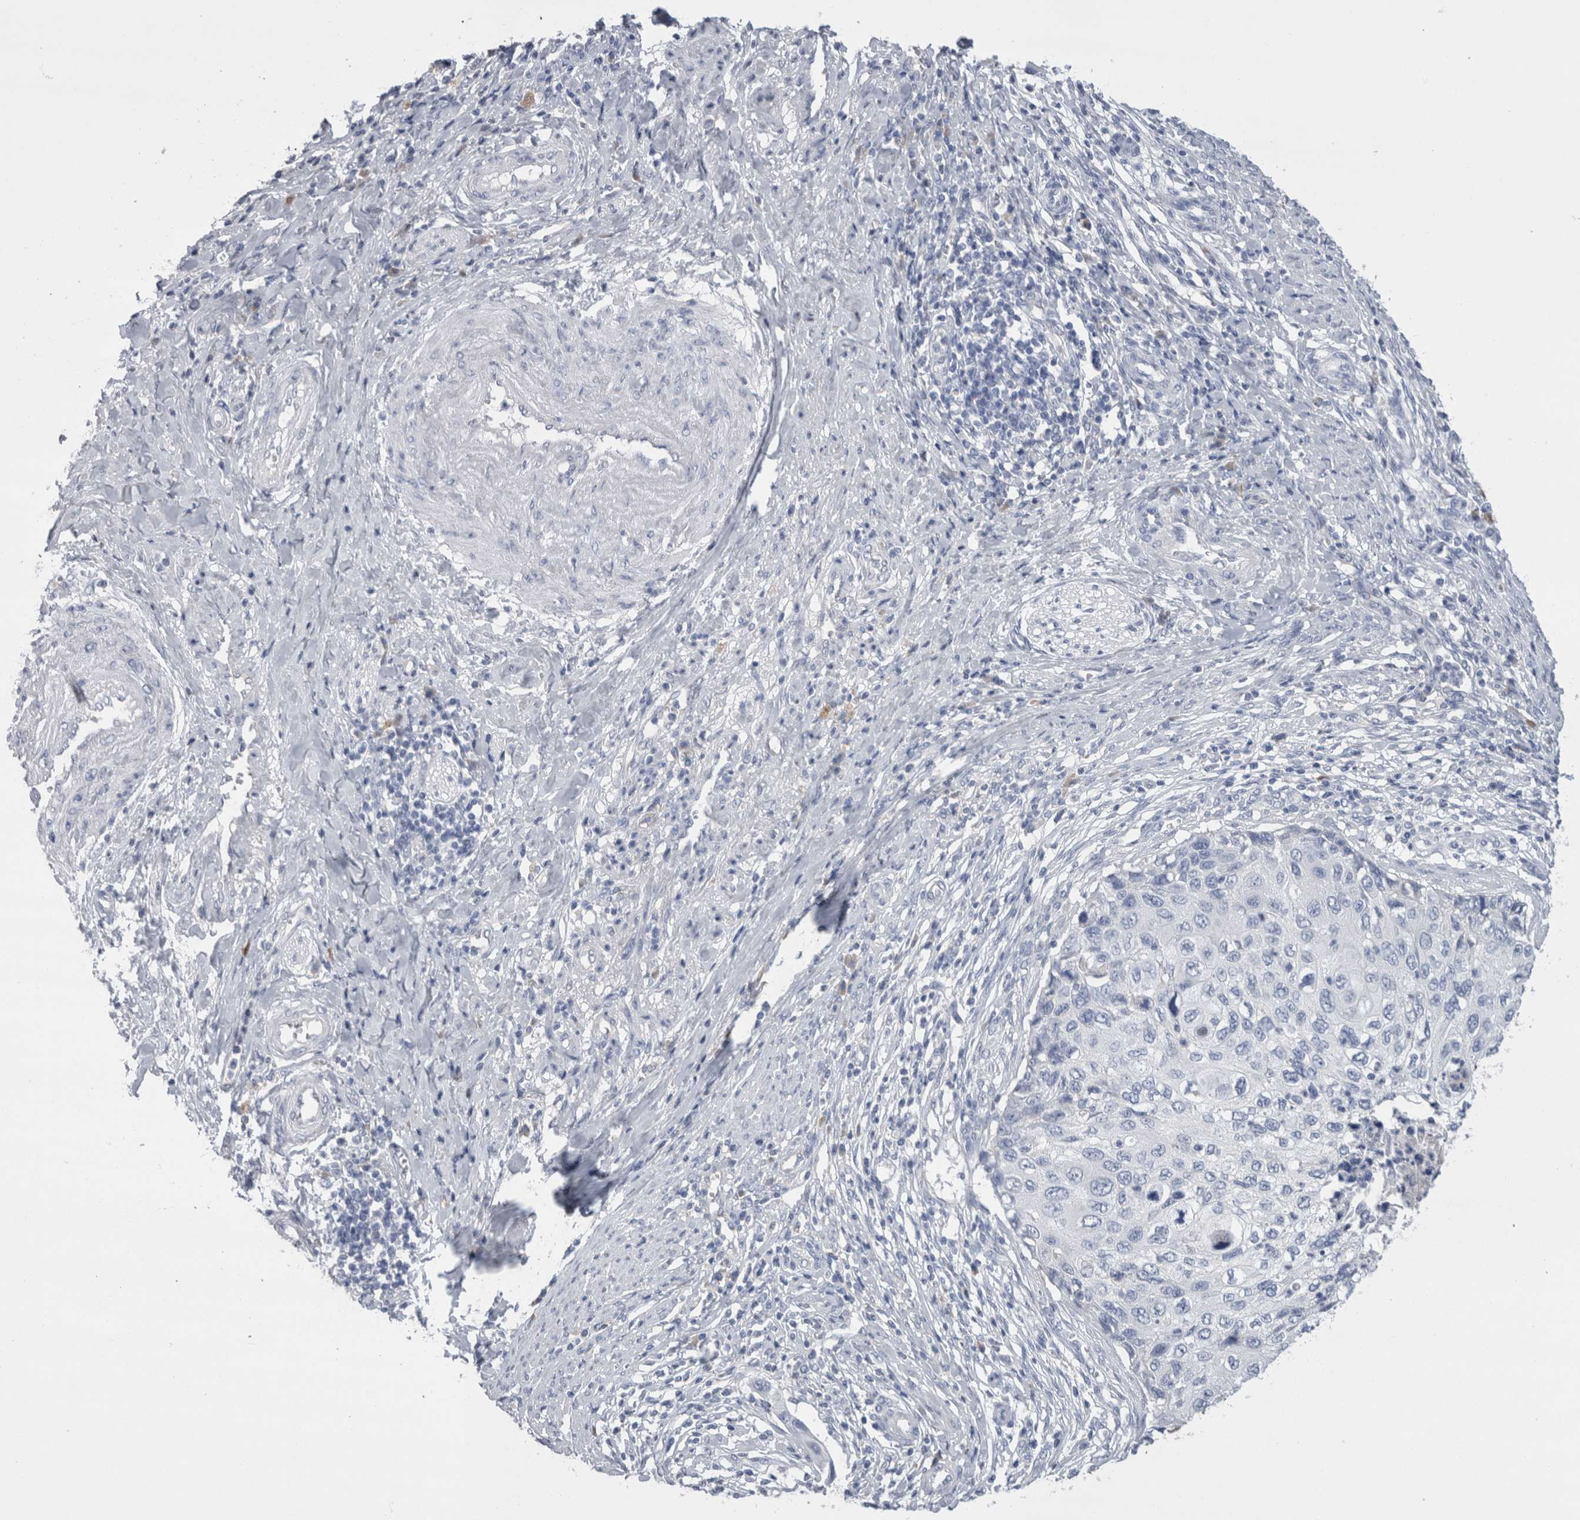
{"staining": {"intensity": "negative", "quantity": "none", "location": "none"}, "tissue": "cervical cancer", "cell_type": "Tumor cells", "image_type": "cancer", "snomed": [{"axis": "morphology", "description": "Squamous cell carcinoma, NOS"}, {"axis": "topography", "description": "Cervix"}], "caption": "This is an immunohistochemistry micrograph of human cervical cancer (squamous cell carcinoma). There is no staining in tumor cells.", "gene": "REG1A", "patient": {"sex": "female", "age": 70}}